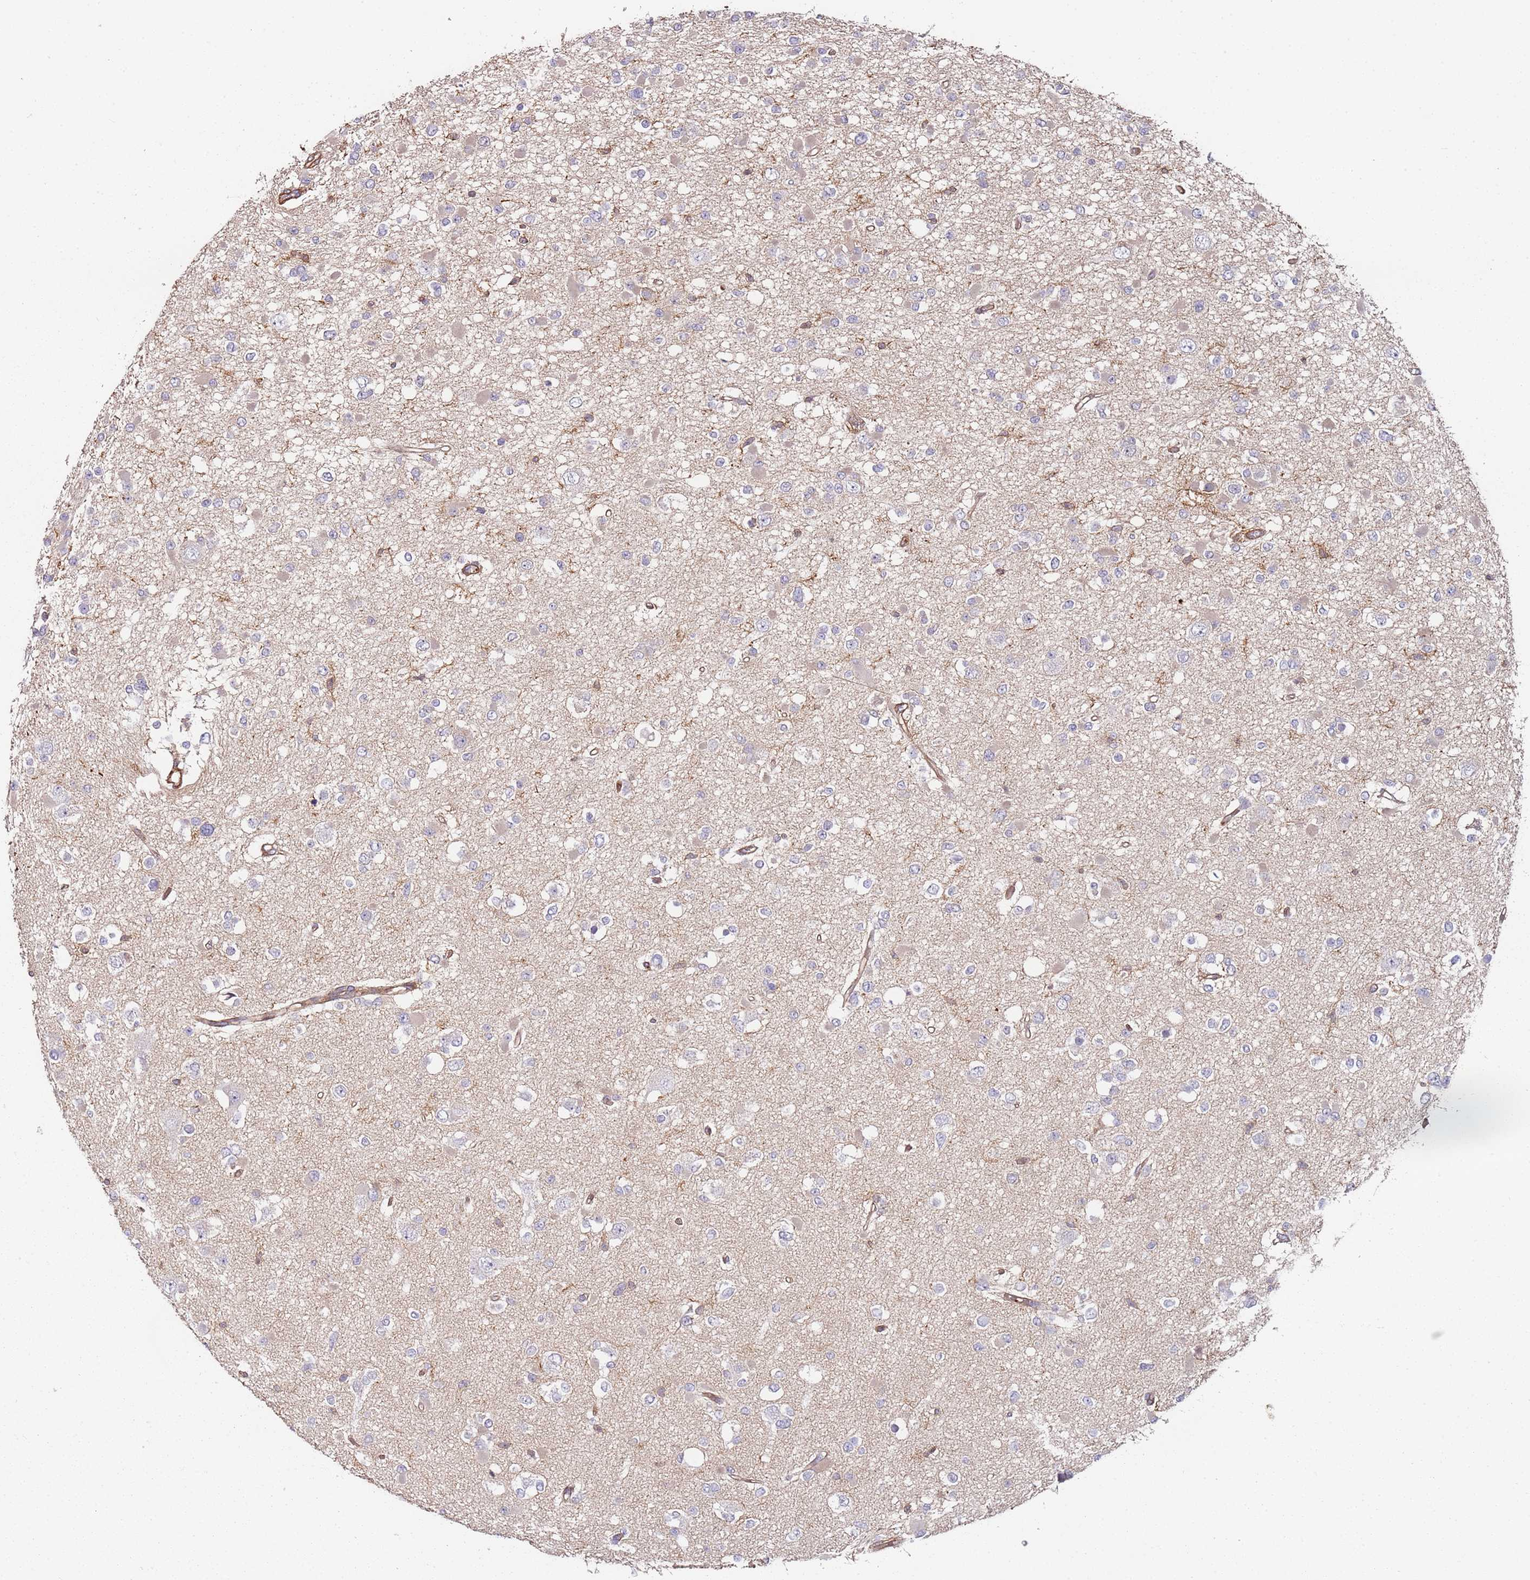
{"staining": {"intensity": "negative", "quantity": "none", "location": "none"}, "tissue": "glioma", "cell_type": "Tumor cells", "image_type": "cancer", "snomed": [{"axis": "morphology", "description": "Glioma, malignant, Low grade"}, {"axis": "topography", "description": "Brain"}], "caption": "This is a micrograph of IHC staining of glioma, which shows no positivity in tumor cells. (Stains: DAB immunohistochemistry (IHC) with hematoxylin counter stain, Microscopy: brightfield microscopy at high magnification).", "gene": "CYP2U1", "patient": {"sex": "female", "age": 22}}